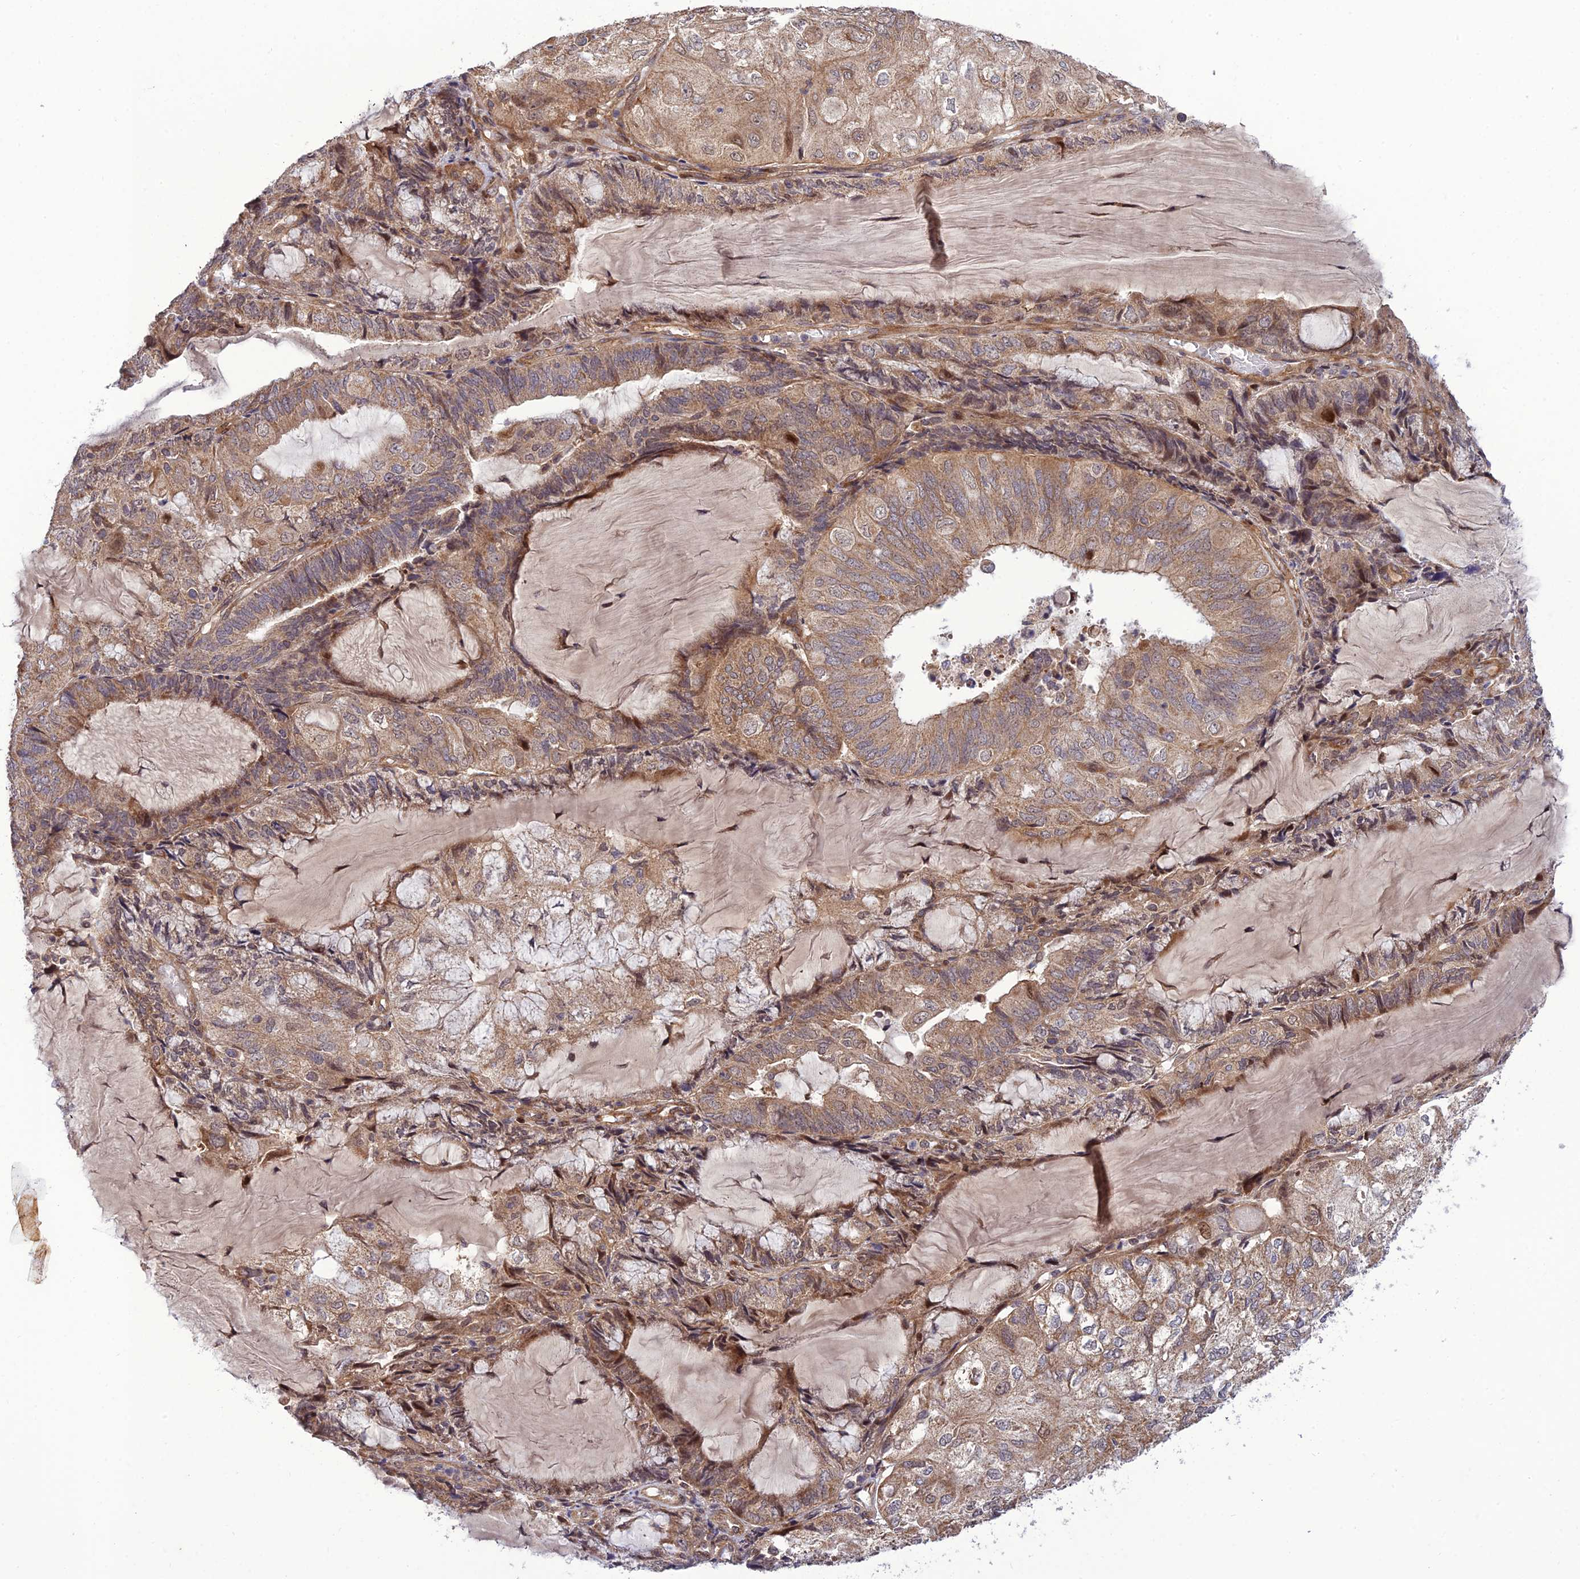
{"staining": {"intensity": "moderate", "quantity": ">75%", "location": "cytoplasmic/membranous"}, "tissue": "endometrial cancer", "cell_type": "Tumor cells", "image_type": "cancer", "snomed": [{"axis": "morphology", "description": "Adenocarcinoma, NOS"}, {"axis": "topography", "description": "Endometrium"}], "caption": "Endometrial cancer tissue displays moderate cytoplasmic/membranous positivity in about >75% of tumor cells, visualized by immunohistochemistry.", "gene": "PLEKHG2", "patient": {"sex": "female", "age": 81}}